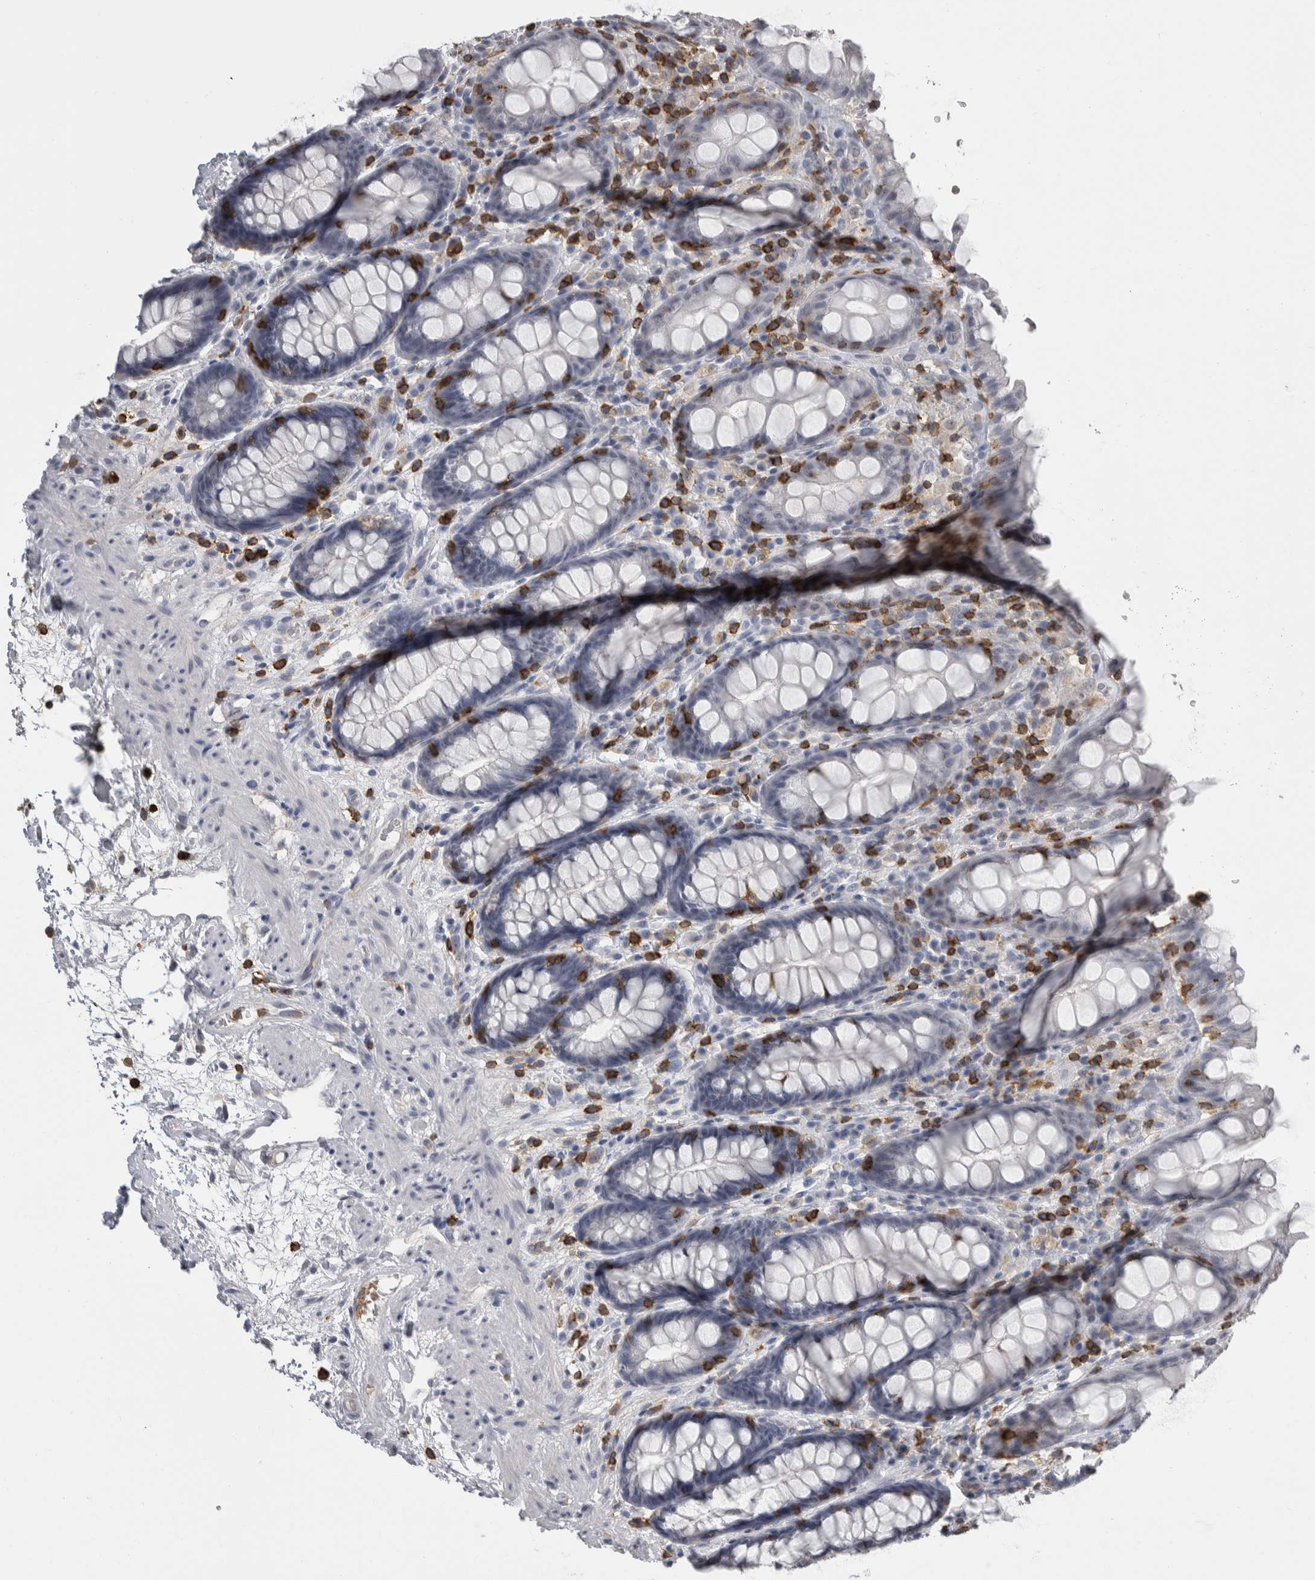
{"staining": {"intensity": "negative", "quantity": "none", "location": "none"}, "tissue": "rectum", "cell_type": "Glandular cells", "image_type": "normal", "snomed": [{"axis": "morphology", "description": "Normal tissue, NOS"}, {"axis": "topography", "description": "Rectum"}], "caption": "An immunohistochemistry micrograph of normal rectum is shown. There is no staining in glandular cells of rectum.", "gene": "CEP295NL", "patient": {"sex": "male", "age": 64}}